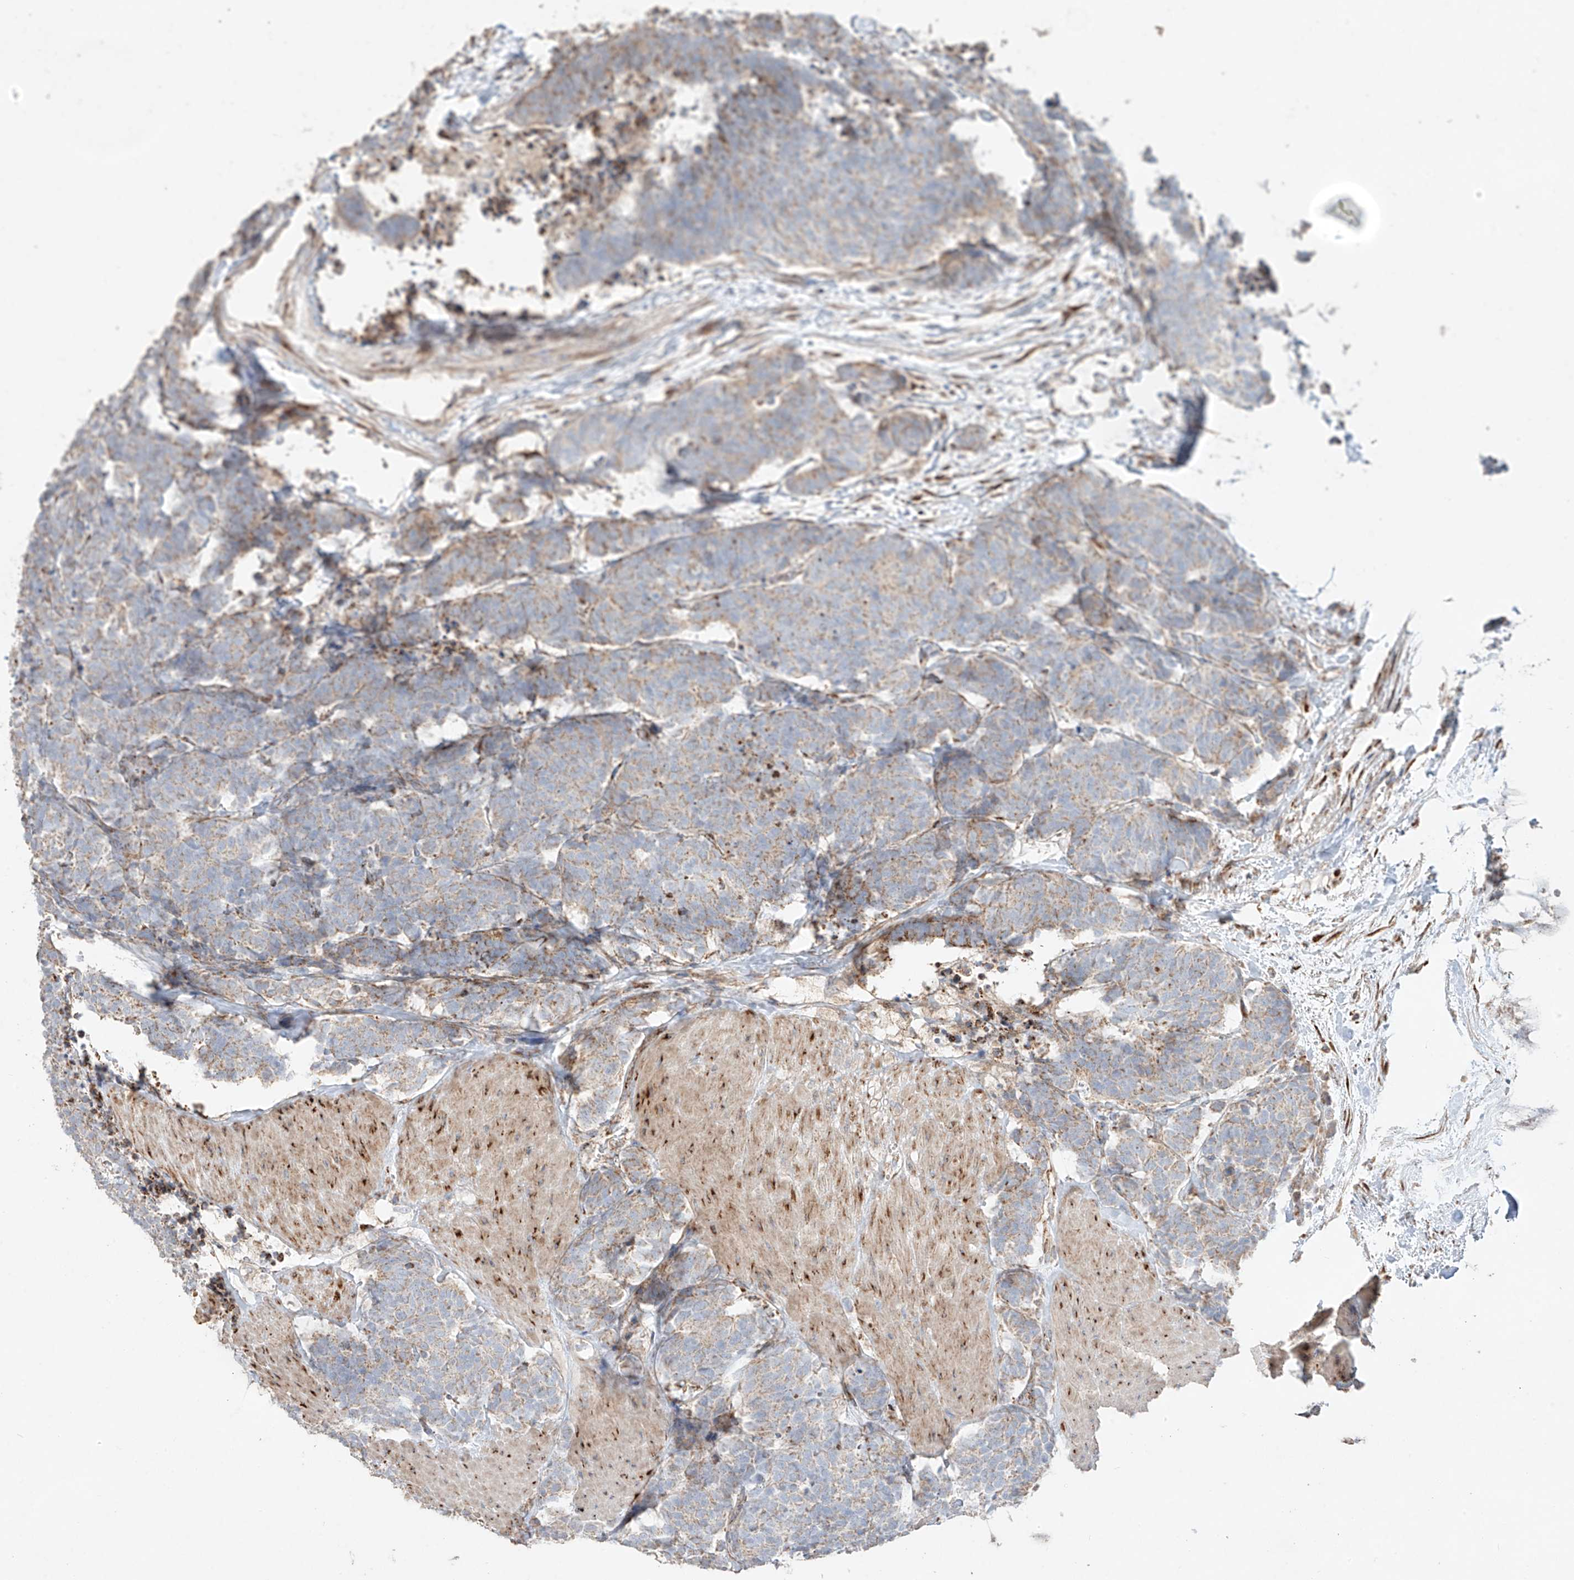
{"staining": {"intensity": "moderate", "quantity": "<25%", "location": "cytoplasmic/membranous"}, "tissue": "carcinoid", "cell_type": "Tumor cells", "image_type": "cancer", "snomed": [{"axis": "morphology", "description": "Carcinoma, NOS"}, {"axis": "morphology", "description": "Carcinoid, malignant, NOS"}, {"axis": "topography", "description": "Urinary bladder"}], "caption": "This is a histology image of immunohistochemistry (IHC) staining of carcinoma, which shows moderate expression in the cytoplasmic/membranous of tumor cells.", "gene": "COLGALT2", "patient": {"sex": "male", "age": 57}}